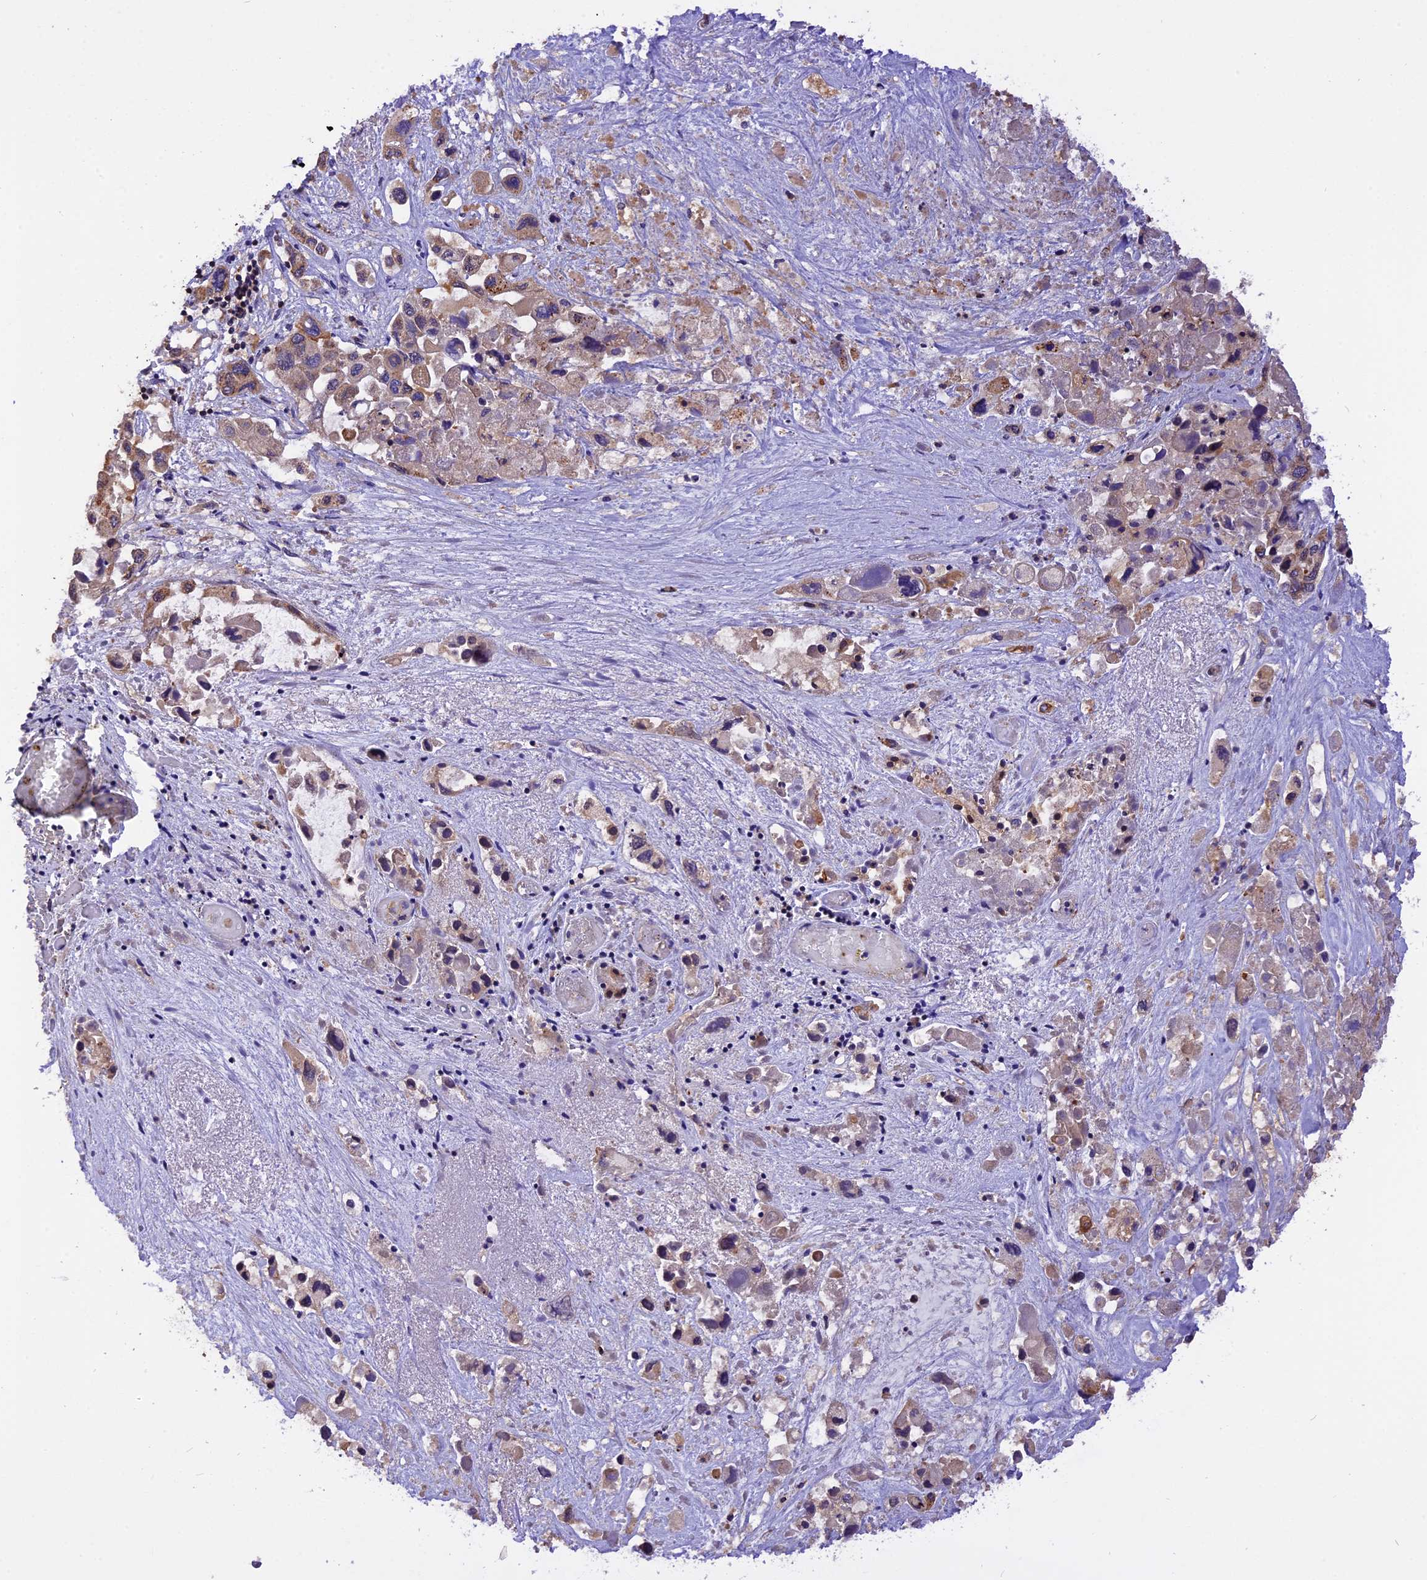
{"staining": {"intensity": "weak", "quantity": "<25%", "location": "cytoplasmic/membranous"}, "tissue": "pancreatic cancer", "cell_type": "Tumor cells", "image_type": "cancer", "snomed": [{"axis": "morphology", "description": "Adenocarcinoma, NOS"}, {"axis": "topography", "description": "Pancreas"}], "caption": "An image of adenocarcinoma (pancreatic) stained for a protein displays no brown staining in tumor cells.", "gene": "PEX3", "patient": {"sex": "male", "age": 92}}